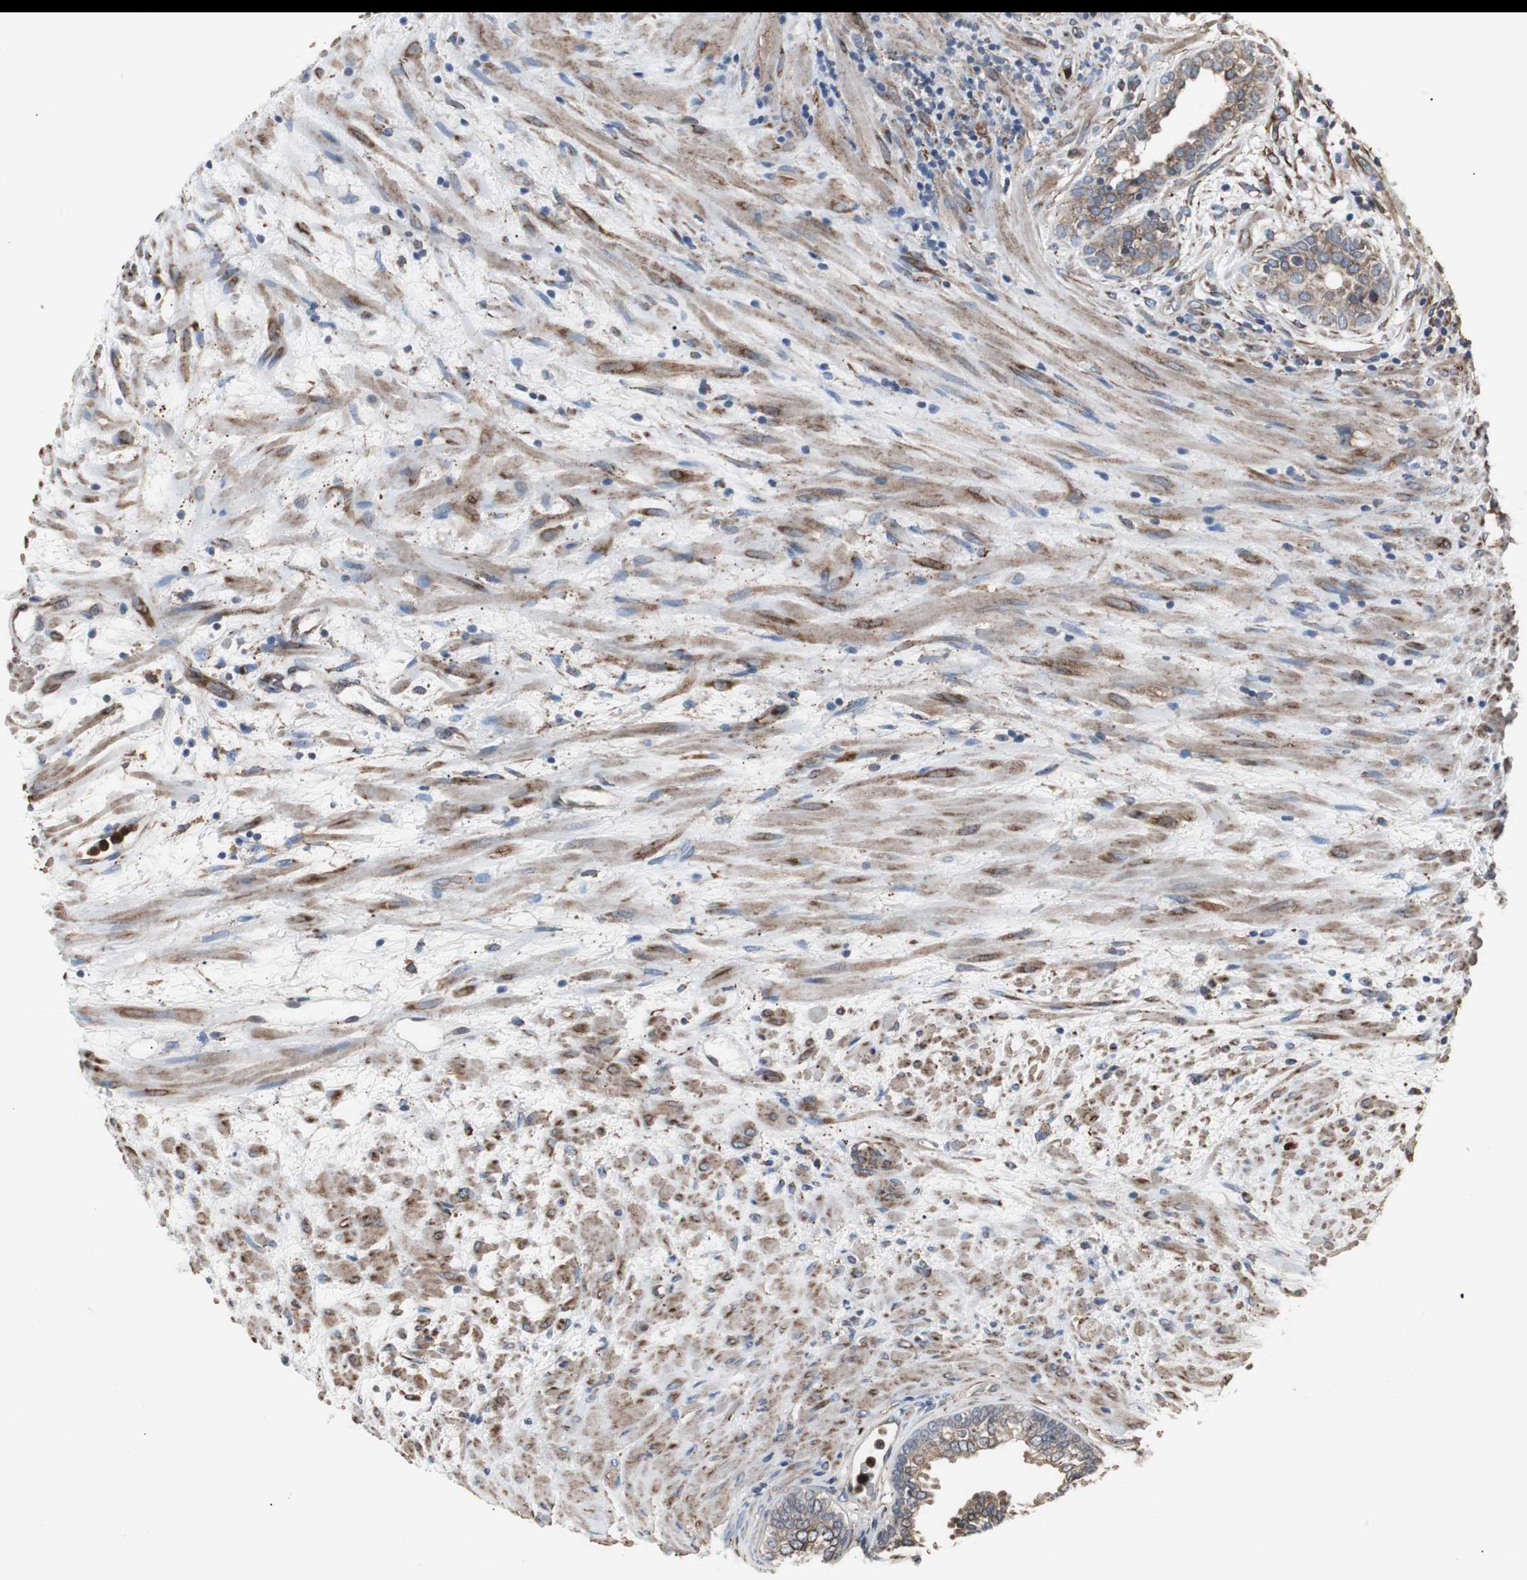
{"staining": {"intensity": "moderate", "quantity": ">75%", "location": "cytoplasmic/membranous"}, "tissue": "prostate", "cell_type": "Glandular cells", "image_type": "normal", "snomed": [{"axis": "morphology", "description": "Normal tissue, NOS"}, {"axis": "topography", "description": "Prostate"}], "caption": "IHC histopathology image of unremarkable prostate: human prostate stained using IHC exhibits medium levels of moderate protein expression localized specifically in the cytoplasmic/membranous of glandular cells, appearing as a cytoplasmic/membranous brown color.", "gene": "CALU", "patient": {"sex": "male", "age": 76}}